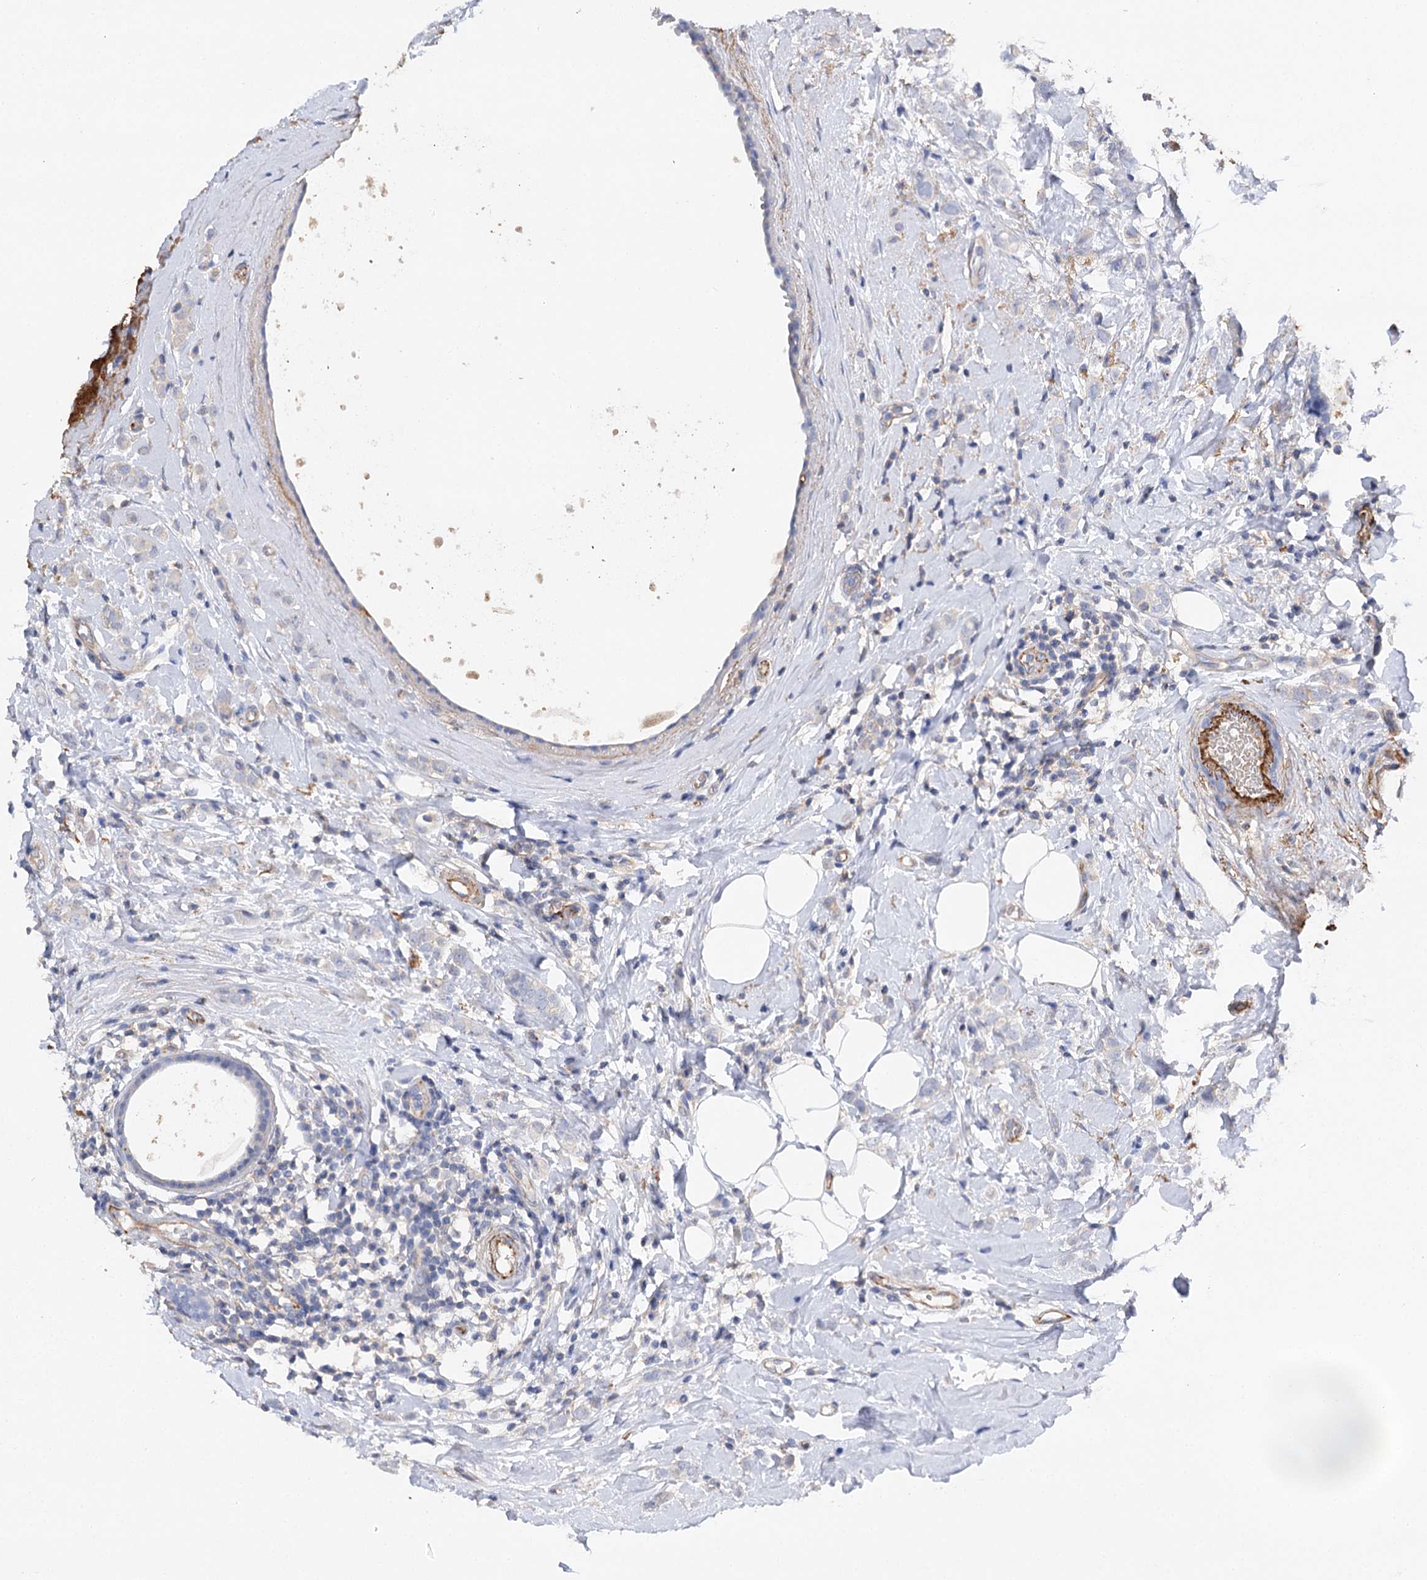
{"staining": {"intensity": "negative", "quantity": "none", "location": "none"}, "tissue": "breast cancer", "cell_type": "Tumor cells", "image_type": "cancer", "snomed": [{"axis": "morphology", "description": "Lobular carcinoma"}, {"axis": "topography", "description": "Breast"}], "caption": "An immunohistochemistry (IHC) photomicrograph of breast cancer is shown. There is no staining in tumor cells of breast cancer.", "gene": "EPYC", "patient": {"sex": "female", "age": 47}}